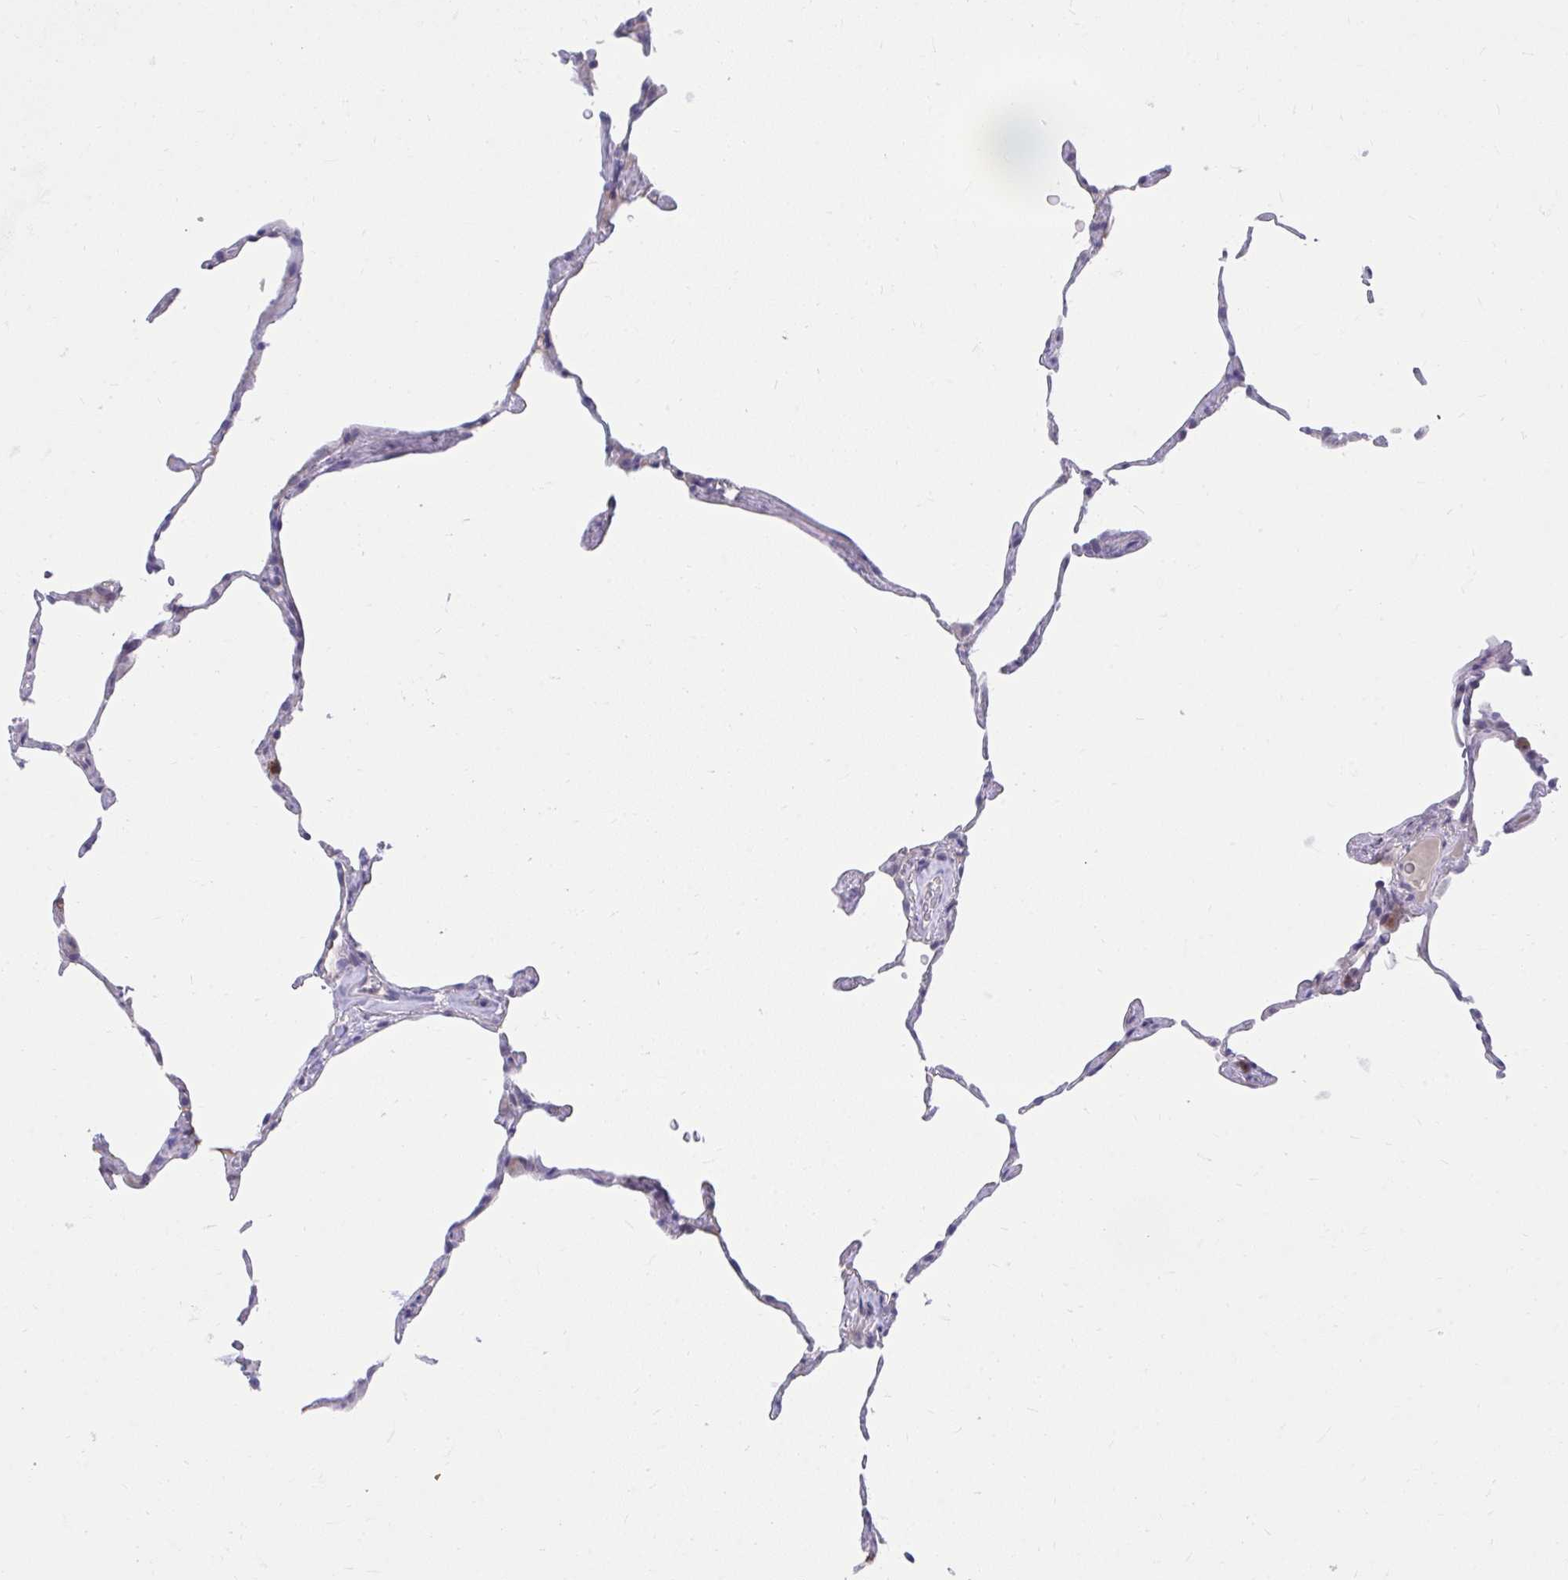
{"staining": {"intensity": "negative", "quantity": "none", "location": "none"}, "tissue": "lung", "cell_type": "Alveolar cells", "image_type": "normal", "snomed": [{"axis": "morphology", "description": "Normal tissue, NOS"}, {"axis": "topography", "description": "Lung"}], "caption": "Protein analysis of unremarkable lung reveals no significant staining in alveolar cells. Nuclei are stained in blue.", "gene": "SLAMF7", "patient": {"sex": "female", "age": 57}}